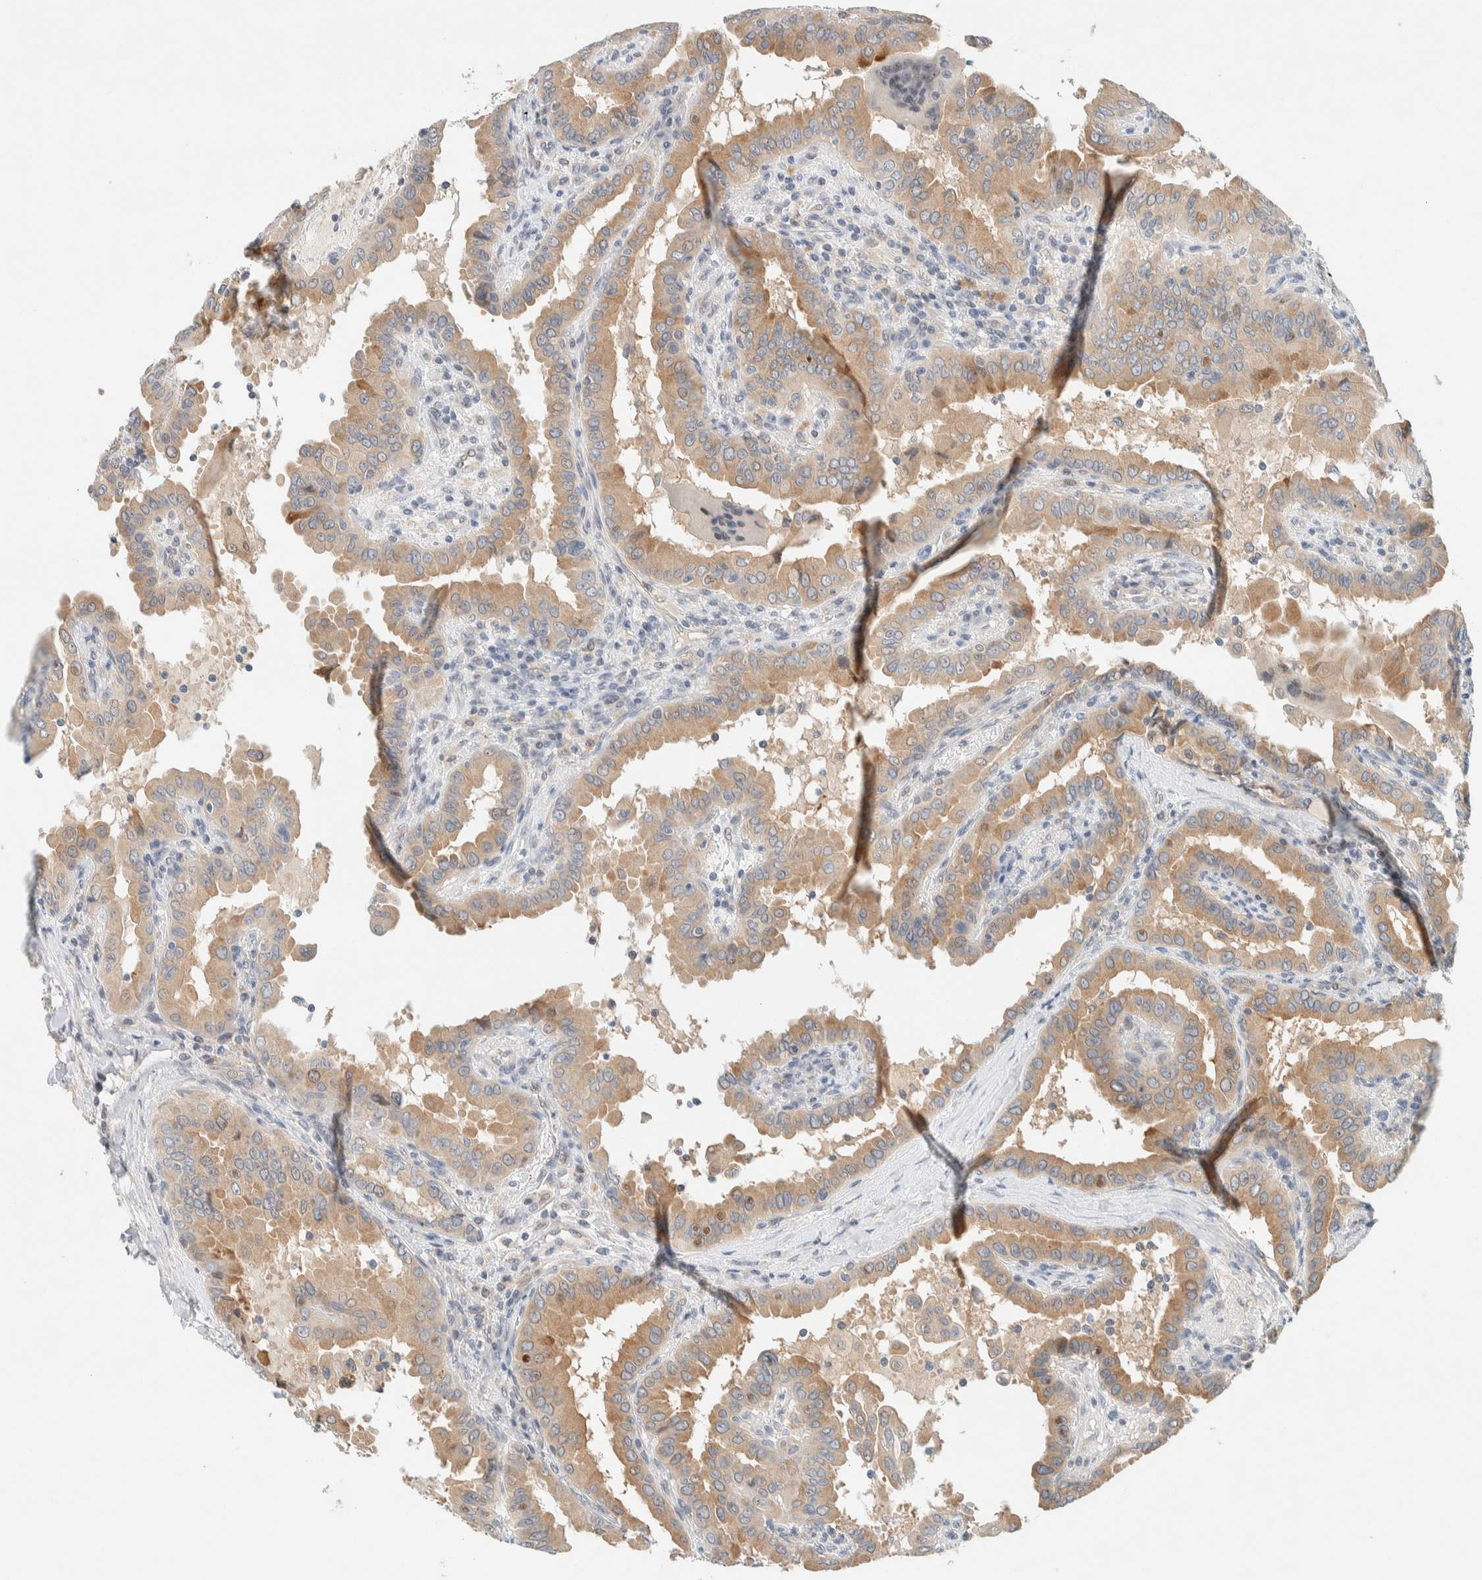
{"staining": {"intensity": "weak", "quantity": ">75%", "location": "cytoplasmic/membranous"}, "tissue": "thyroid cancer", "cell_type": "Tumor cells", "image_type": "cancer", "snomed": [{"axis": "morphology", "description": "Papillary adenocarcinoma, NOS"}, {"axis": "topography", "description": "Thyroid gland"}], "caption": "High-power microscopy captured an immunohistochemistry (IHC) photomicrograph of papillary adenocarcinoma (thyroid), revealing weak cytoplasmic/membranous staining in about >75% of tumor cells.", "gene": "SUMF2", "patient": {"sex": "male", "age": 33}}